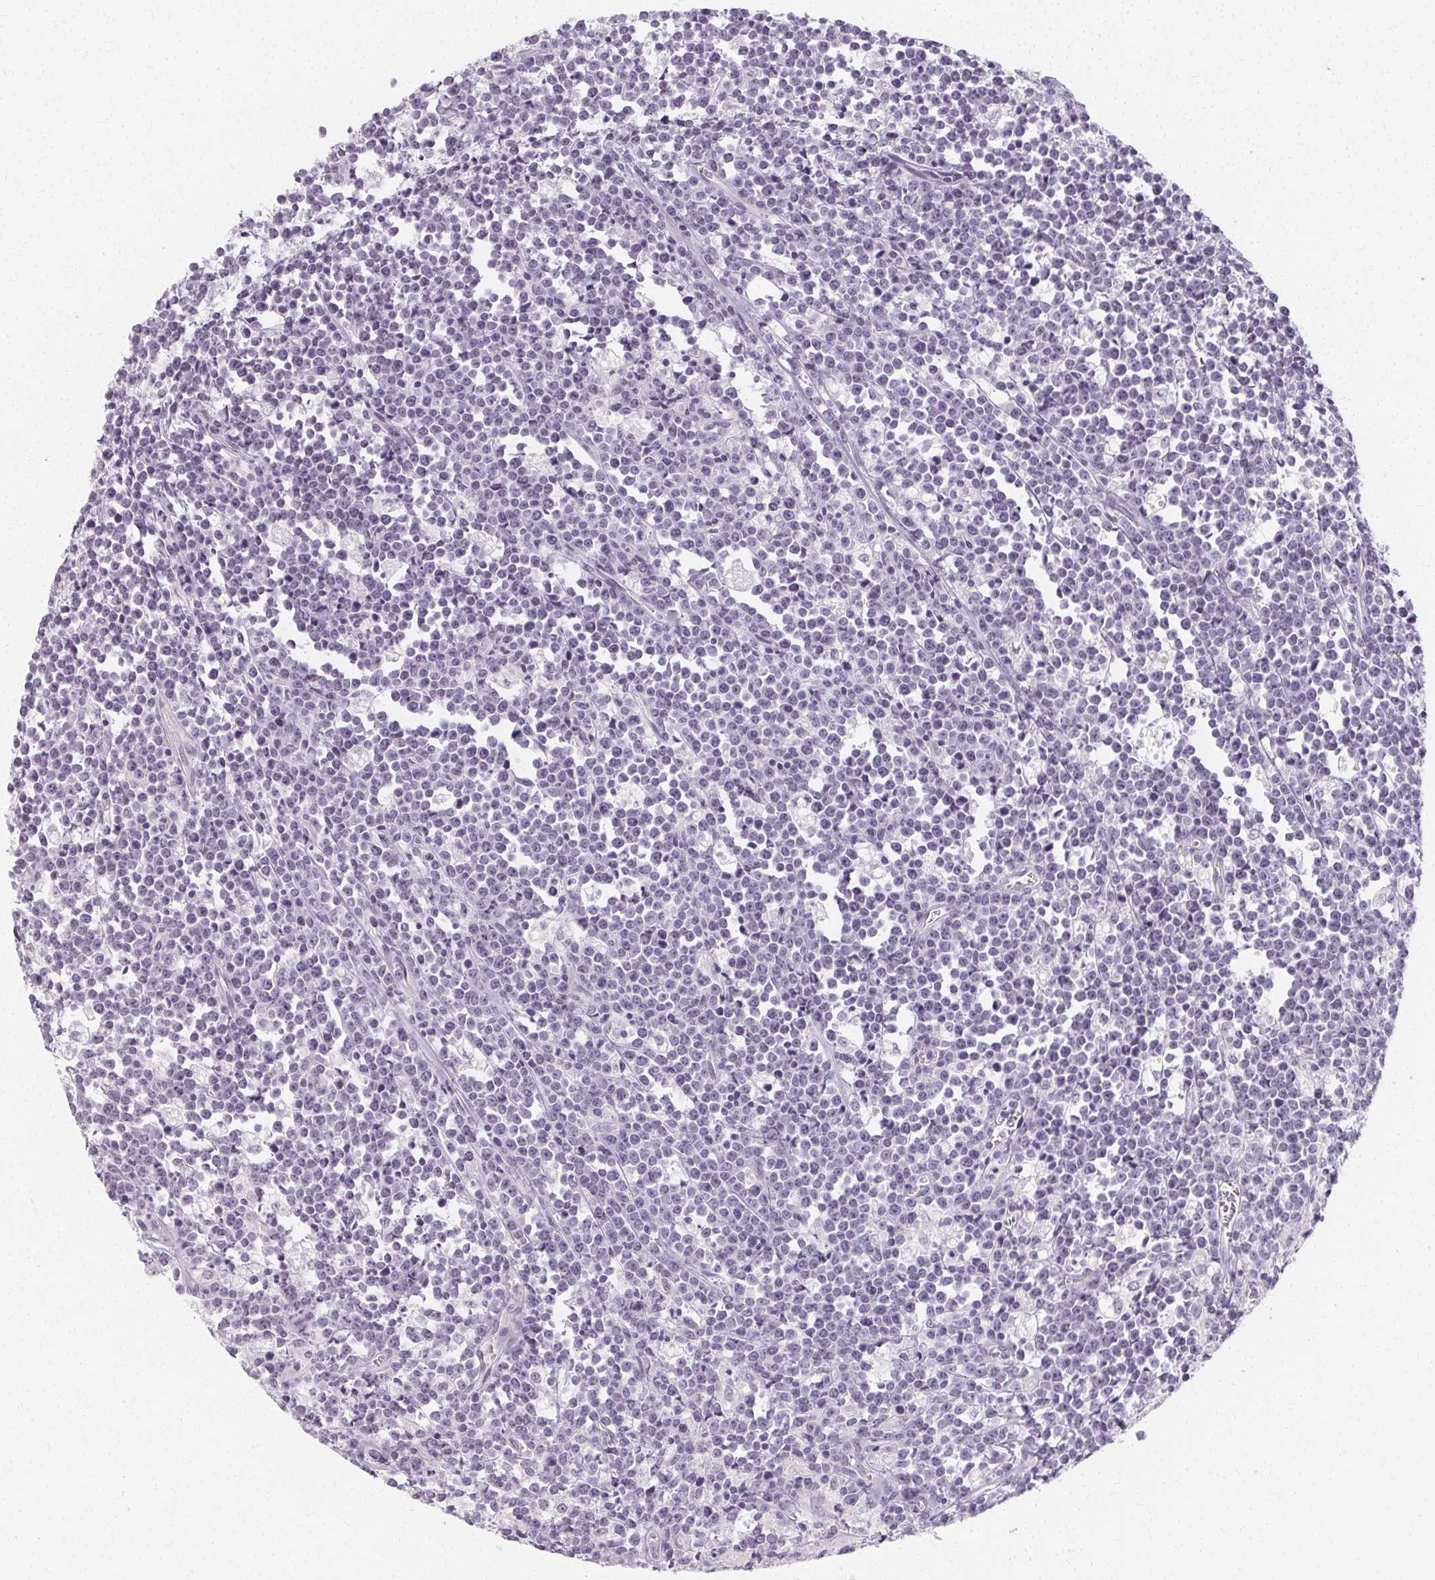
{"staining": {"intensity": "negative", "quantity": "none", "location": "none"}, "tissue": "lymphoma", "cell_type": "Tumor cells", "image_type": "cancer", "snomed": [{"axis": "morphology", "description": "Malignant lymphoma, non-Hodgkin's type, High grade"}, {"axis": "topography", "description": "Small intestine"}], "caption": "DAB immunohistochemical staining of high-grade malignant lymphoma, non-Hodgkin's type displays no significant staining in tumor cells.", "gene": "SYNPR", "patient": {"sex": "female", "age": 56}}